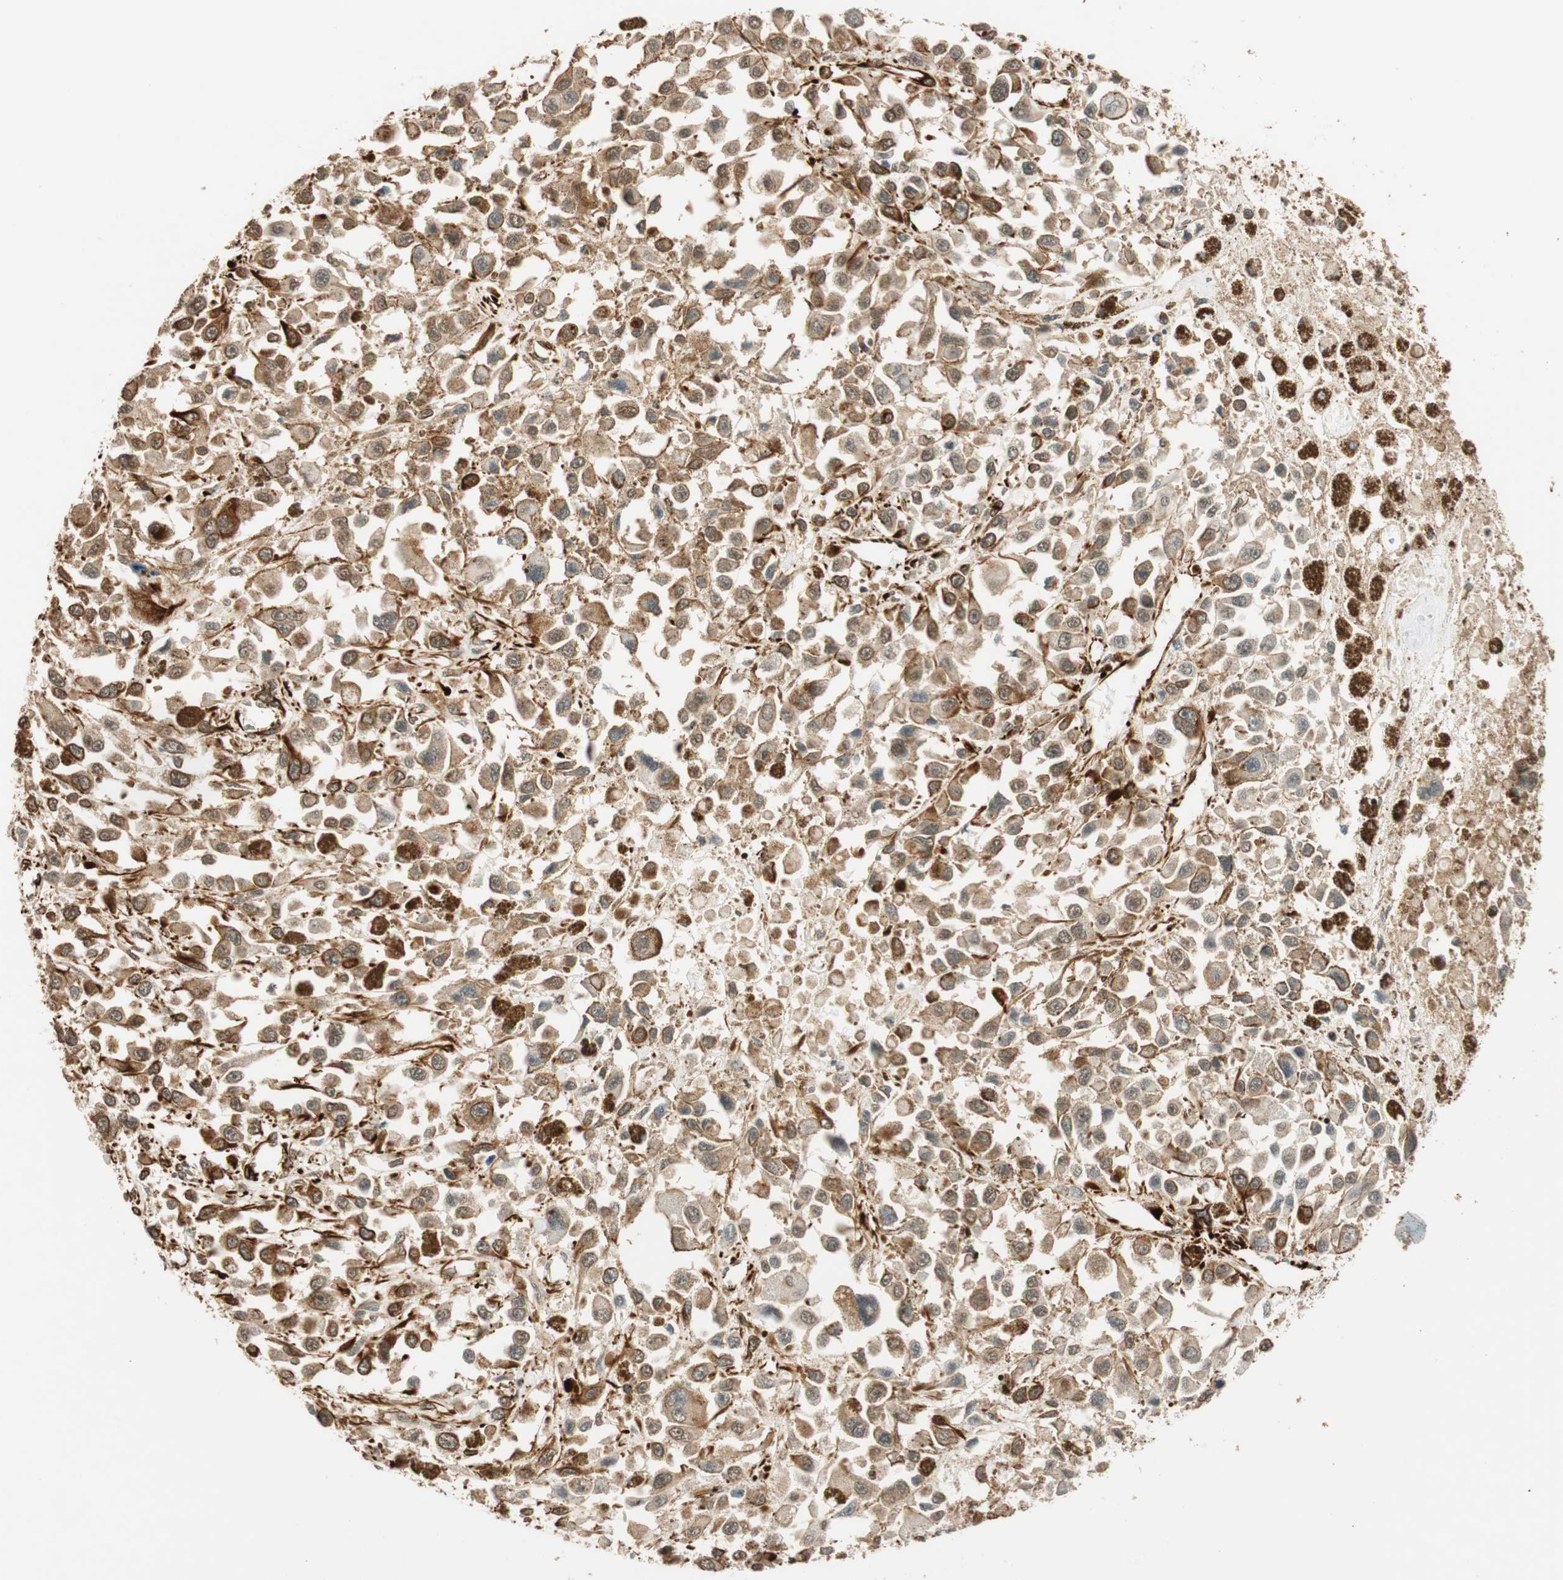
{"staining": {"intensity": "moderate", "quantity": ">75%", "location": "cytoplasmic/membranous"}, "tissue": "melanoma", "cell_type": "Tumor cells", "image_type": "cancer", "snomed": [{"axis": "morphology", "description": "Malignant melanoma, Metastatic site"}, {"axis": "topography", "description": "Lymph node"}], "caption": "Protein staining demonstrates moderate cytoplasmic/membranous staining in approximately >75% of tumor cells in melanoma. (Stains: DAB in brown, nuclei in blue, Microscopy: brightfield microscopy at high magnification).", "gene": "NES", "patient": {"sex": "male", "age": 59}}